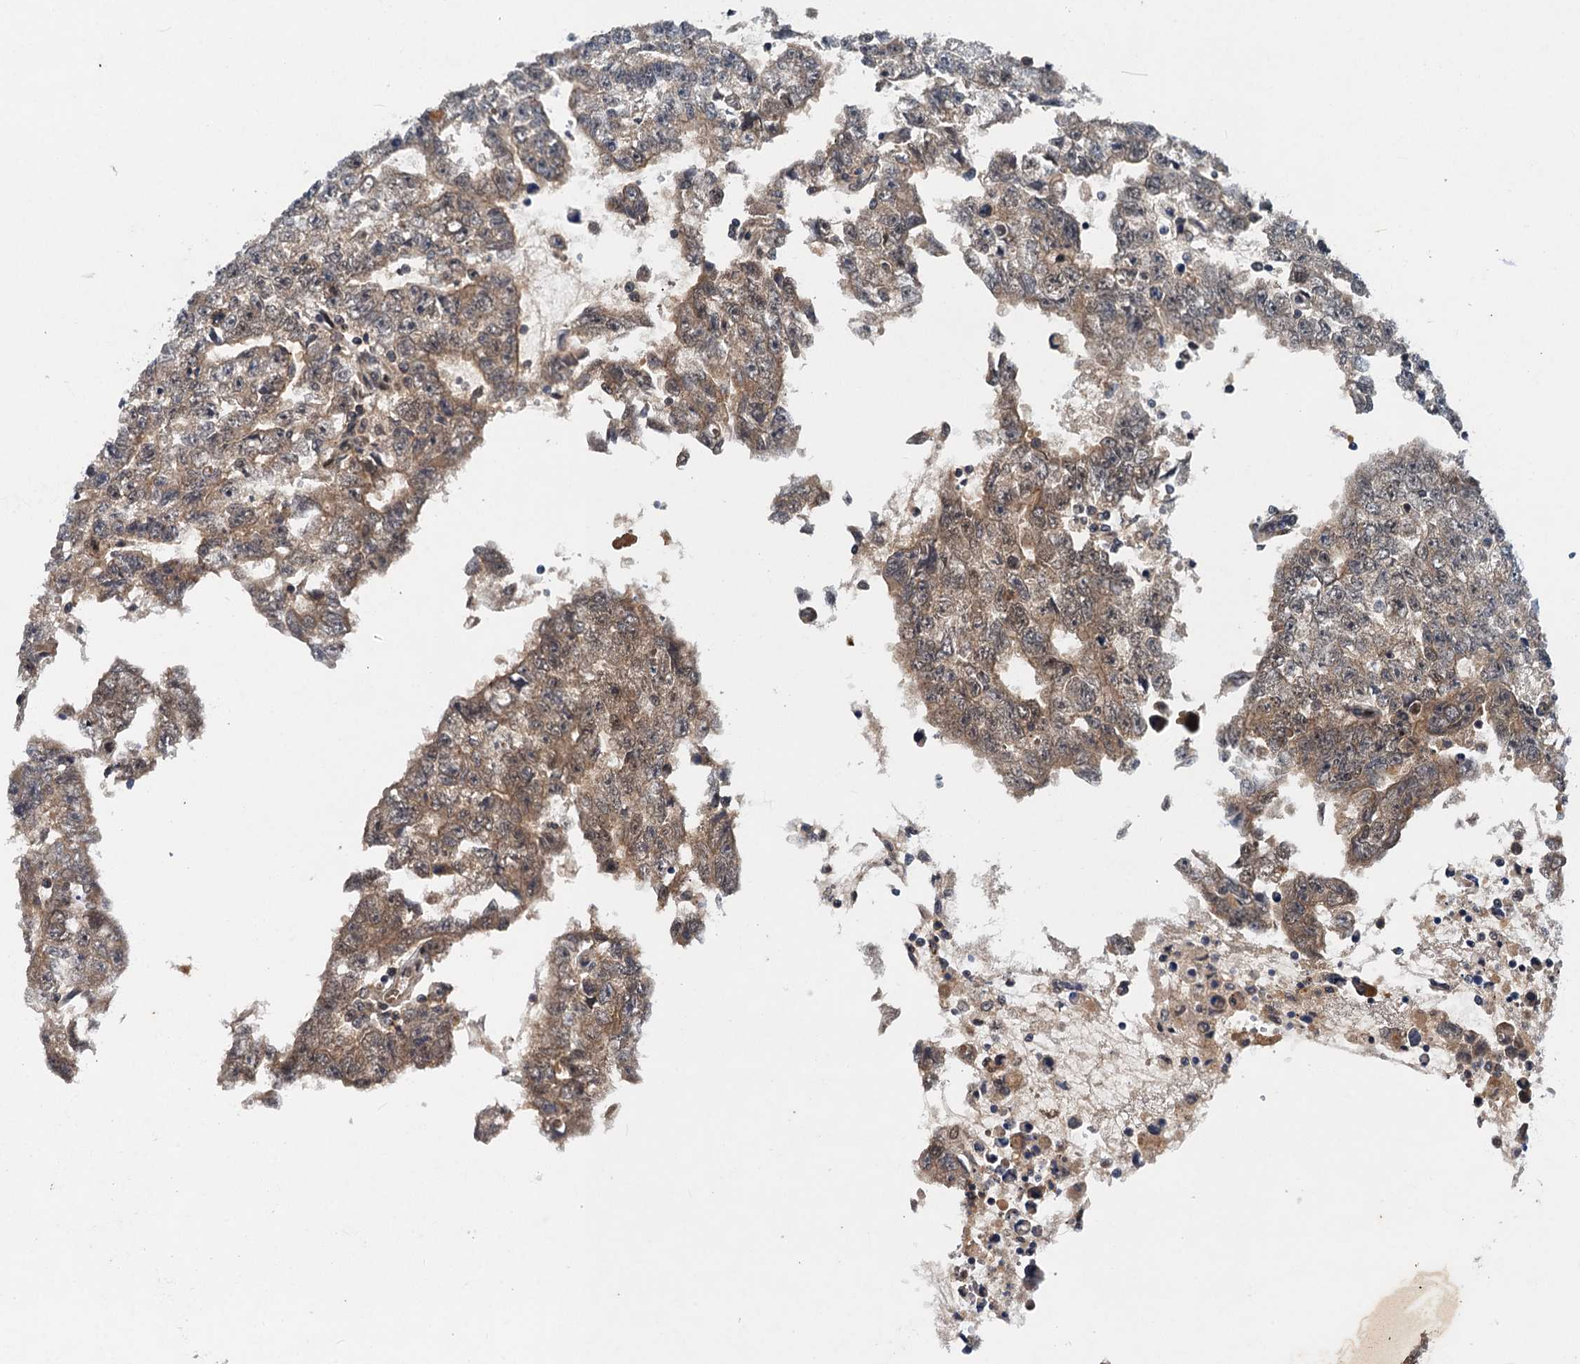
{"staining": {"intensity": "moderate", "quantity": "25%-75%", "location": "nuclear"}, "tissue": "testis cancer", "cell_type": "Tumor cells", "image_type": "cancer", "snomed": [{"axis": "morphology", "description": "Carcinoma, Embryonal, NOS"}, {"axis": "topography", "description": "Testis"}], "caption": "Testis embryonal carcinoma was stained to show a protein in brown. There is medium levels of moderate nuclear staining in approximately 25%-75% of tumor cells.", "gene": "CSTF3", "patient": {"sex": "male", "age": 25}}